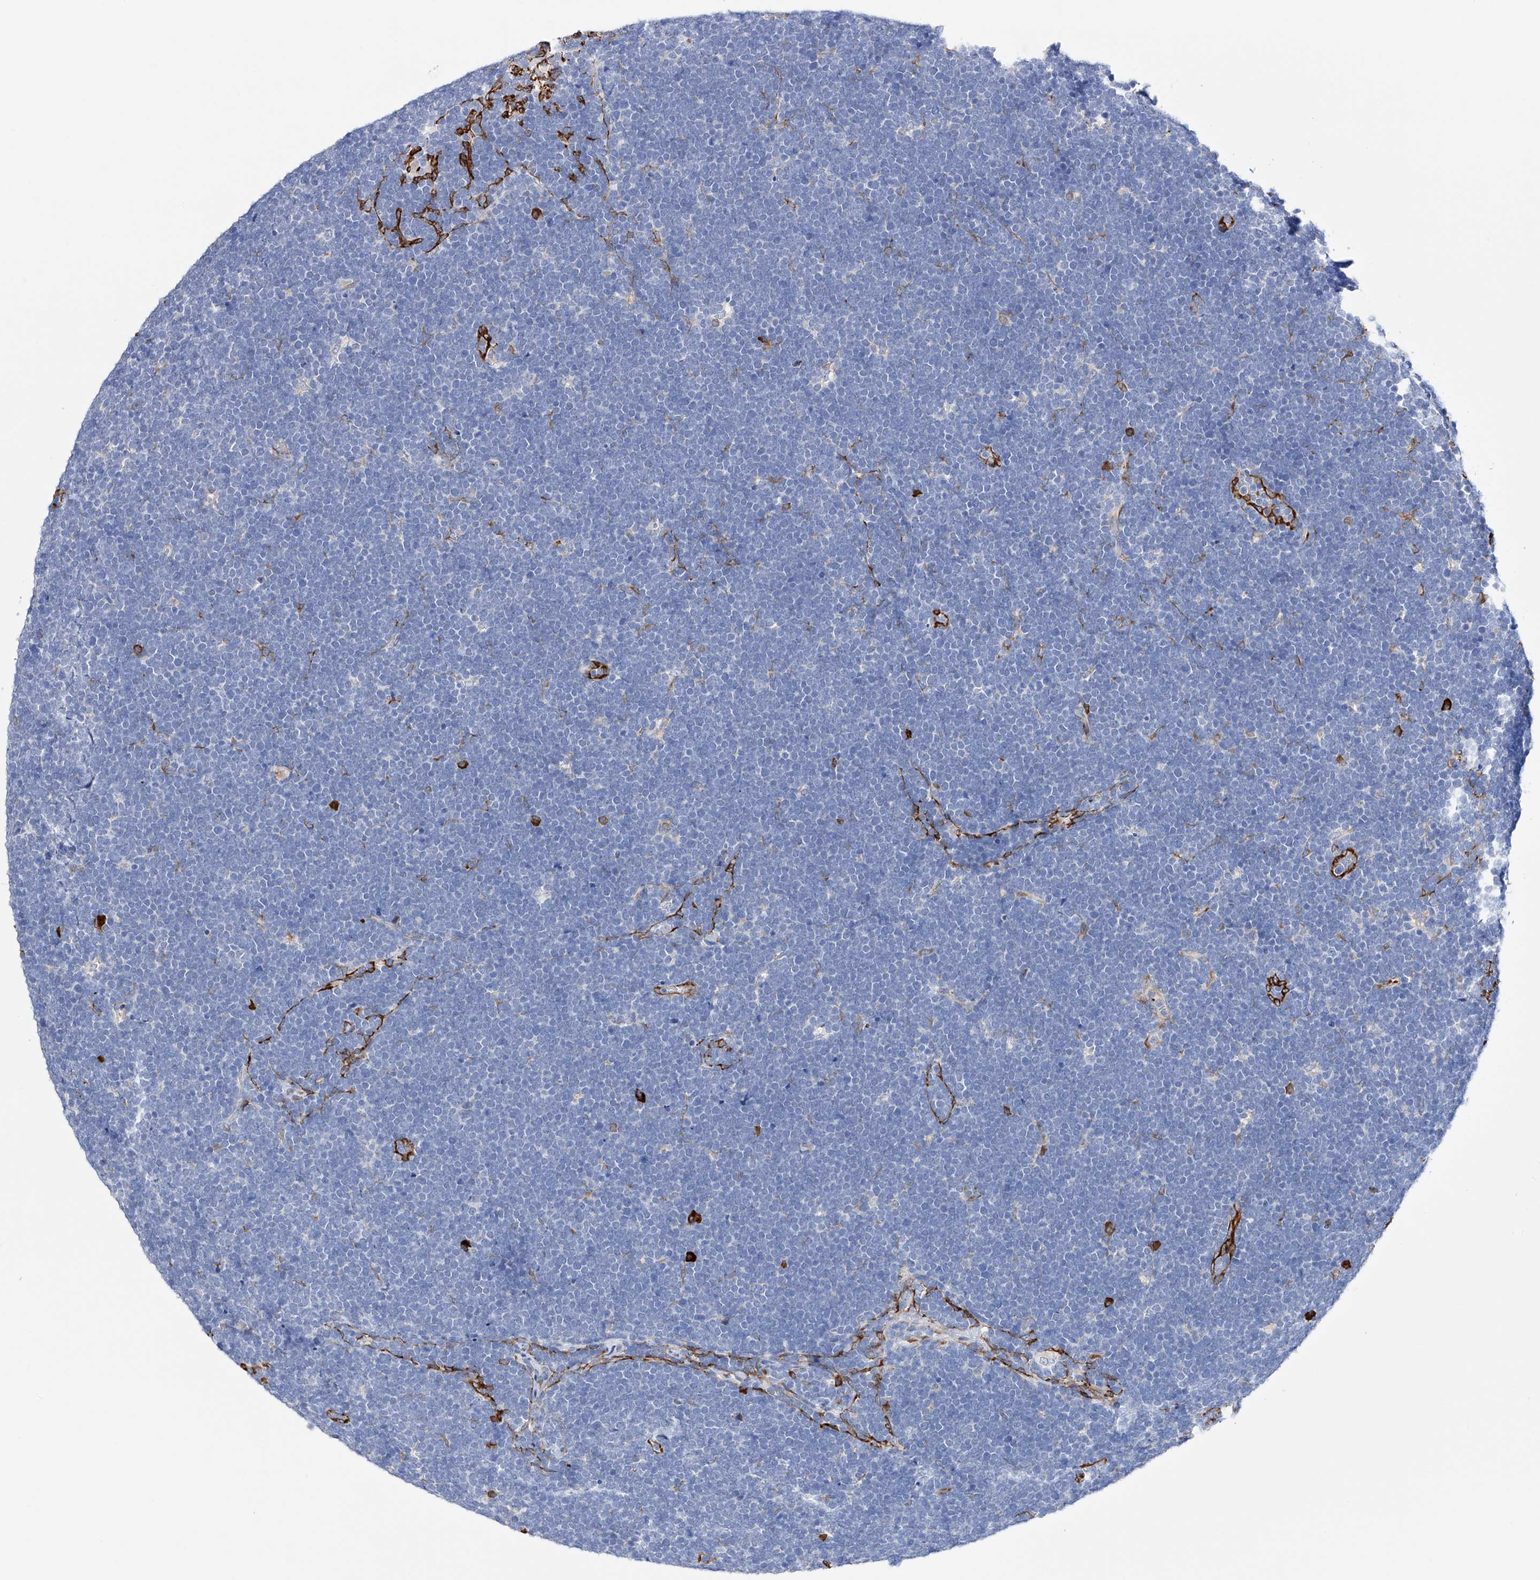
{"staining": {"intensity": "negative", "quantity": "none", "location": "none"}, "tissue": "lymphoma", "cell_type": "Tumor cells", "image_type": "cancer", "snomed": [{"axis": "morphology", "description": "Malignant lymphoma, non-Hodgkin's type, High grade"}, {"axis": "topography", "description": "Lymph node"}], "caption": "This is a histopathology image of immunohistochemistry (IHC) staining of lymphoma, which shows no positivity in tumor cells.", "gene": "PDIA5", "patient": {"sex": "male", "age": 13}}